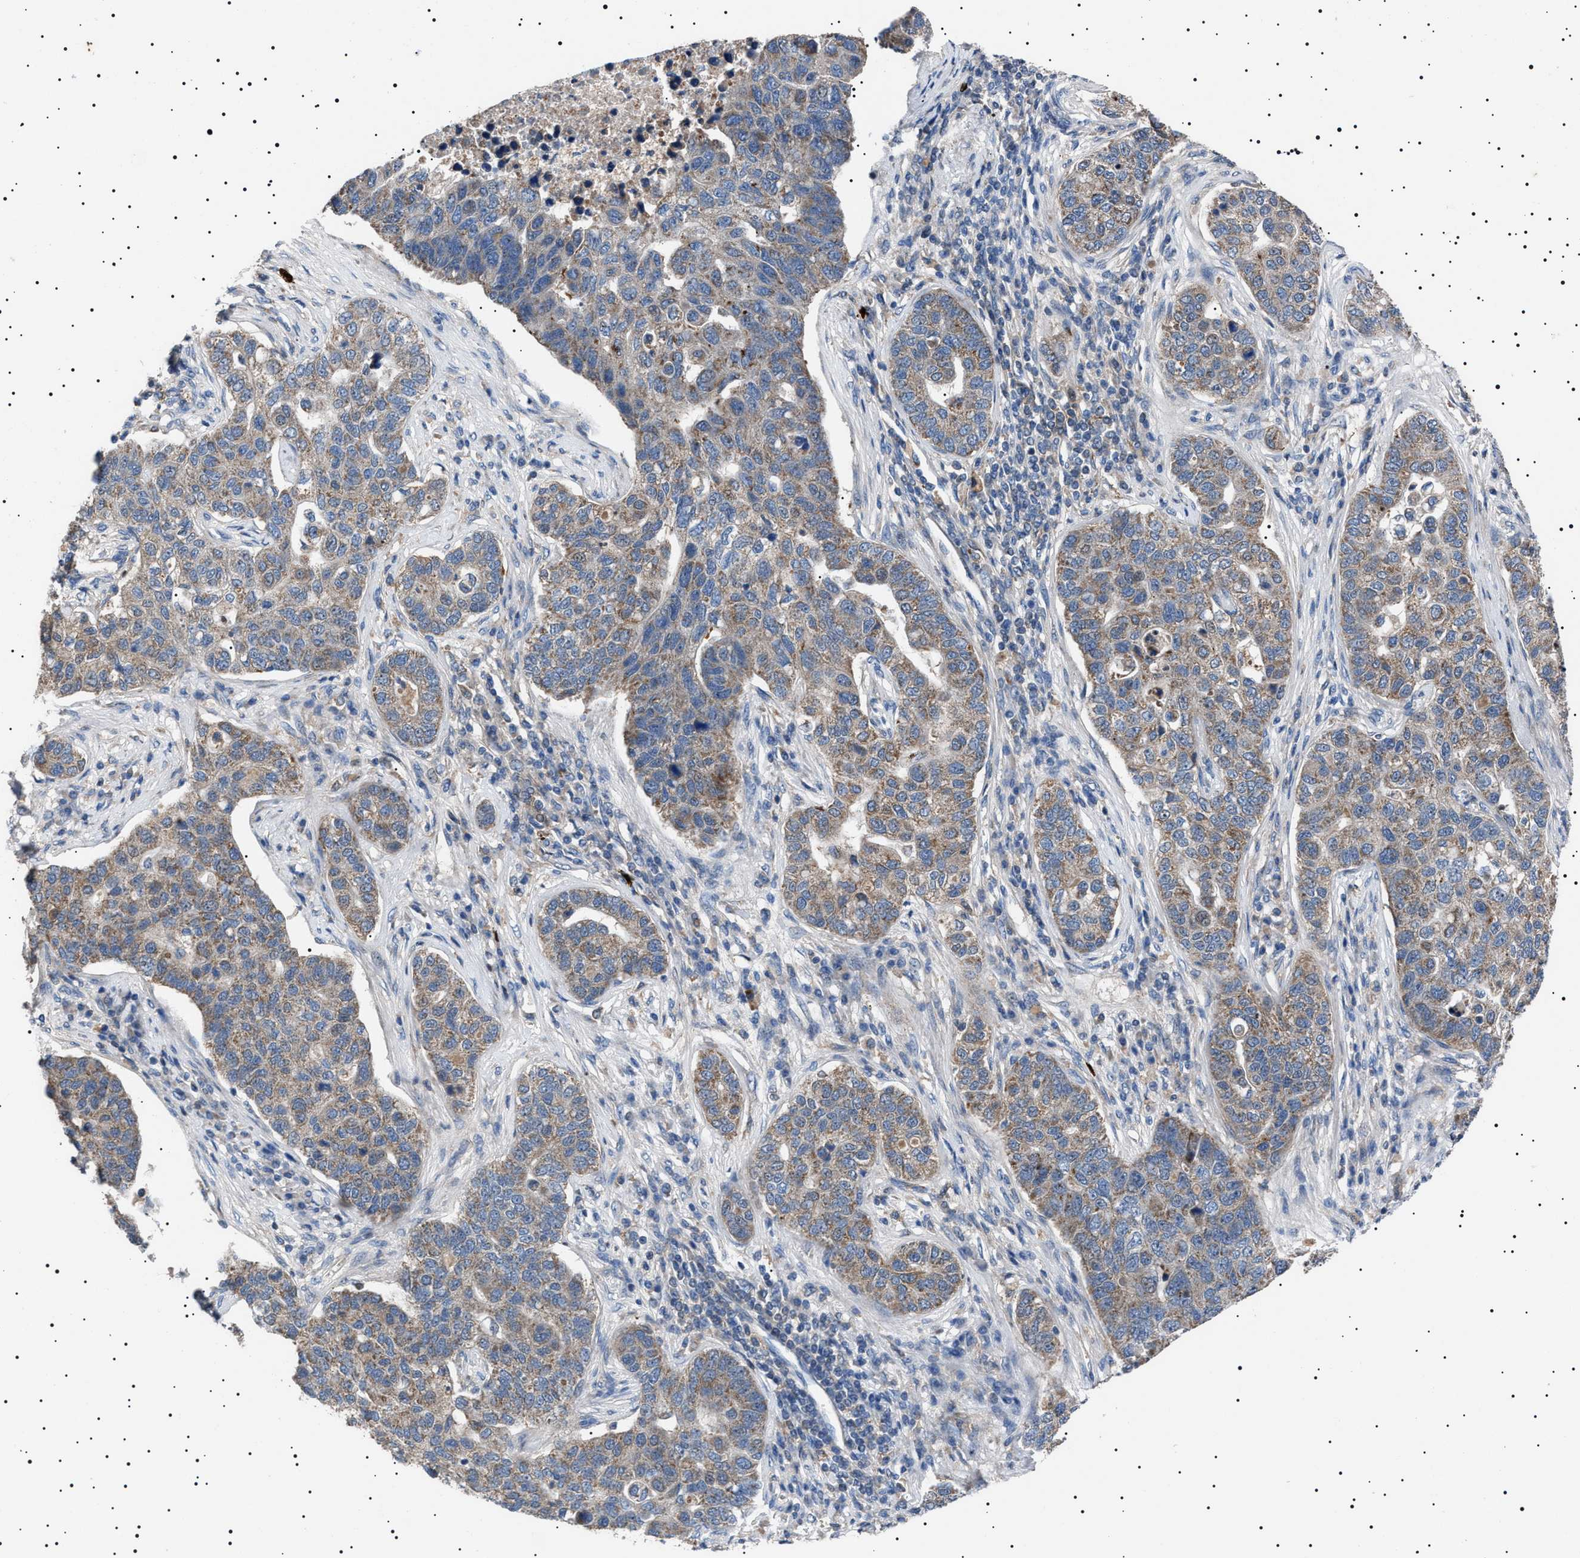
{"staining": {"intensity": "weak", "quantity": "25%-75%", "location": "cytoplasmic/membranous"}, "tissue": "pancreatic cancer", "cell_type": "Tumor cells", "image_type": "cancer", "snomed": [{"axis": "morphology", "description": "Adenocarcinoma, NOS"}, {"axis": "topography", "description": "Pancreas"}], "caption": "Immunohistochemical staining of adenocarcinoma (pancreatic) displays weak cytoplasmic/membranous protein staining in about 25%-75% of tumor cells. The staining was performed using DAB (3,3'-diaminobenzidine), with brown indicating positive protein expression. Nuclei are stained blue with hematoxylin.", "gene": "PTRH1", "patient": {"sex": "female", "age": 61}}